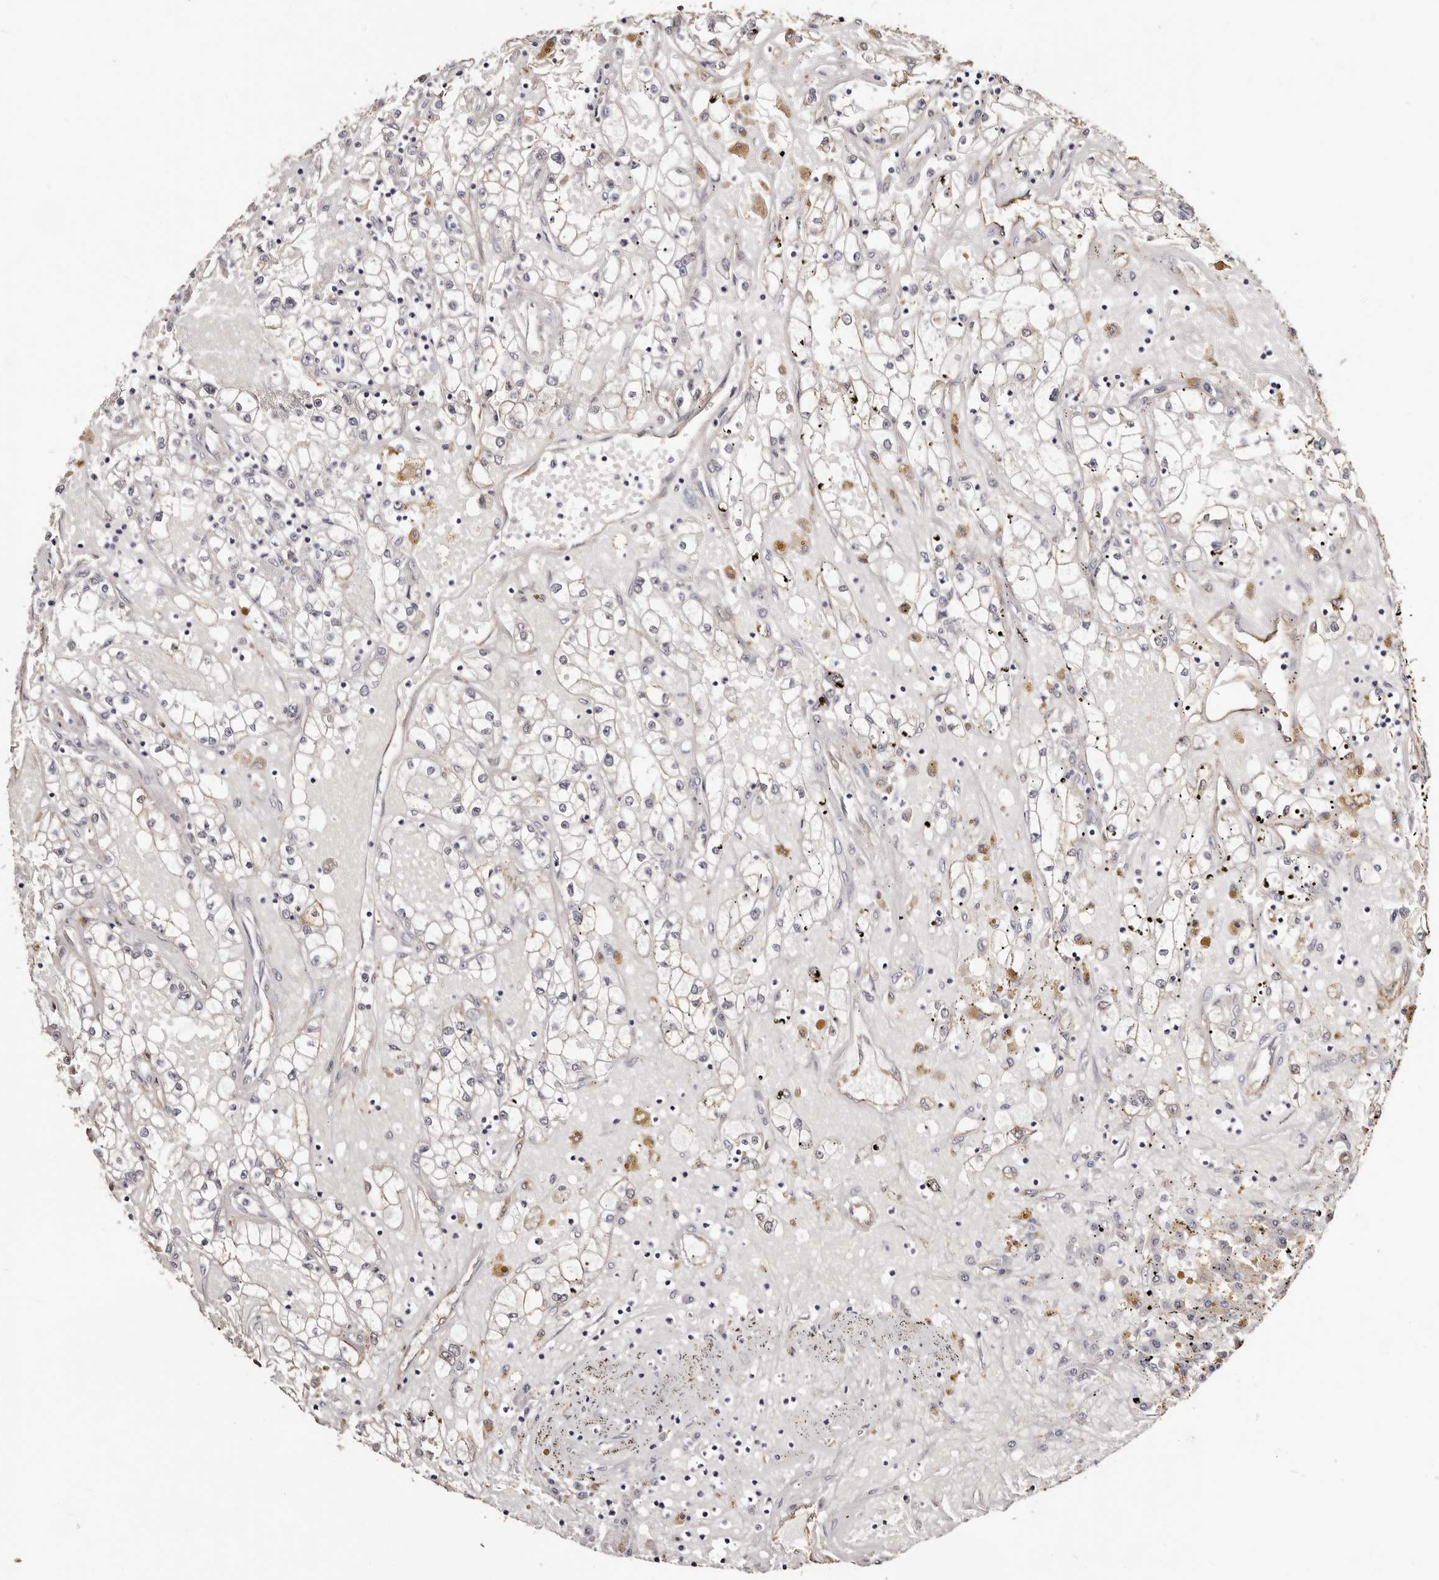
{"staining": {"intensity": "negative", "quantity": "none", "location": "none"}, "tissue": "renal cancer", "cell_type": "Tumor cells", "image_type": "cancer", "snomed": [{"axis": "morphology", "description": "Adenocarcinoma, NOS"}, {"axis": "topography", "description": "Kidney"}], "caption": "Immunohistochemistry micrograph of neoplastic tissue: renal adenocarcinoma stained with DAB shows no significant protein staining in tumor cells.", "gene": "TGM2", "patient": {"sex": "male", "age": 56}}